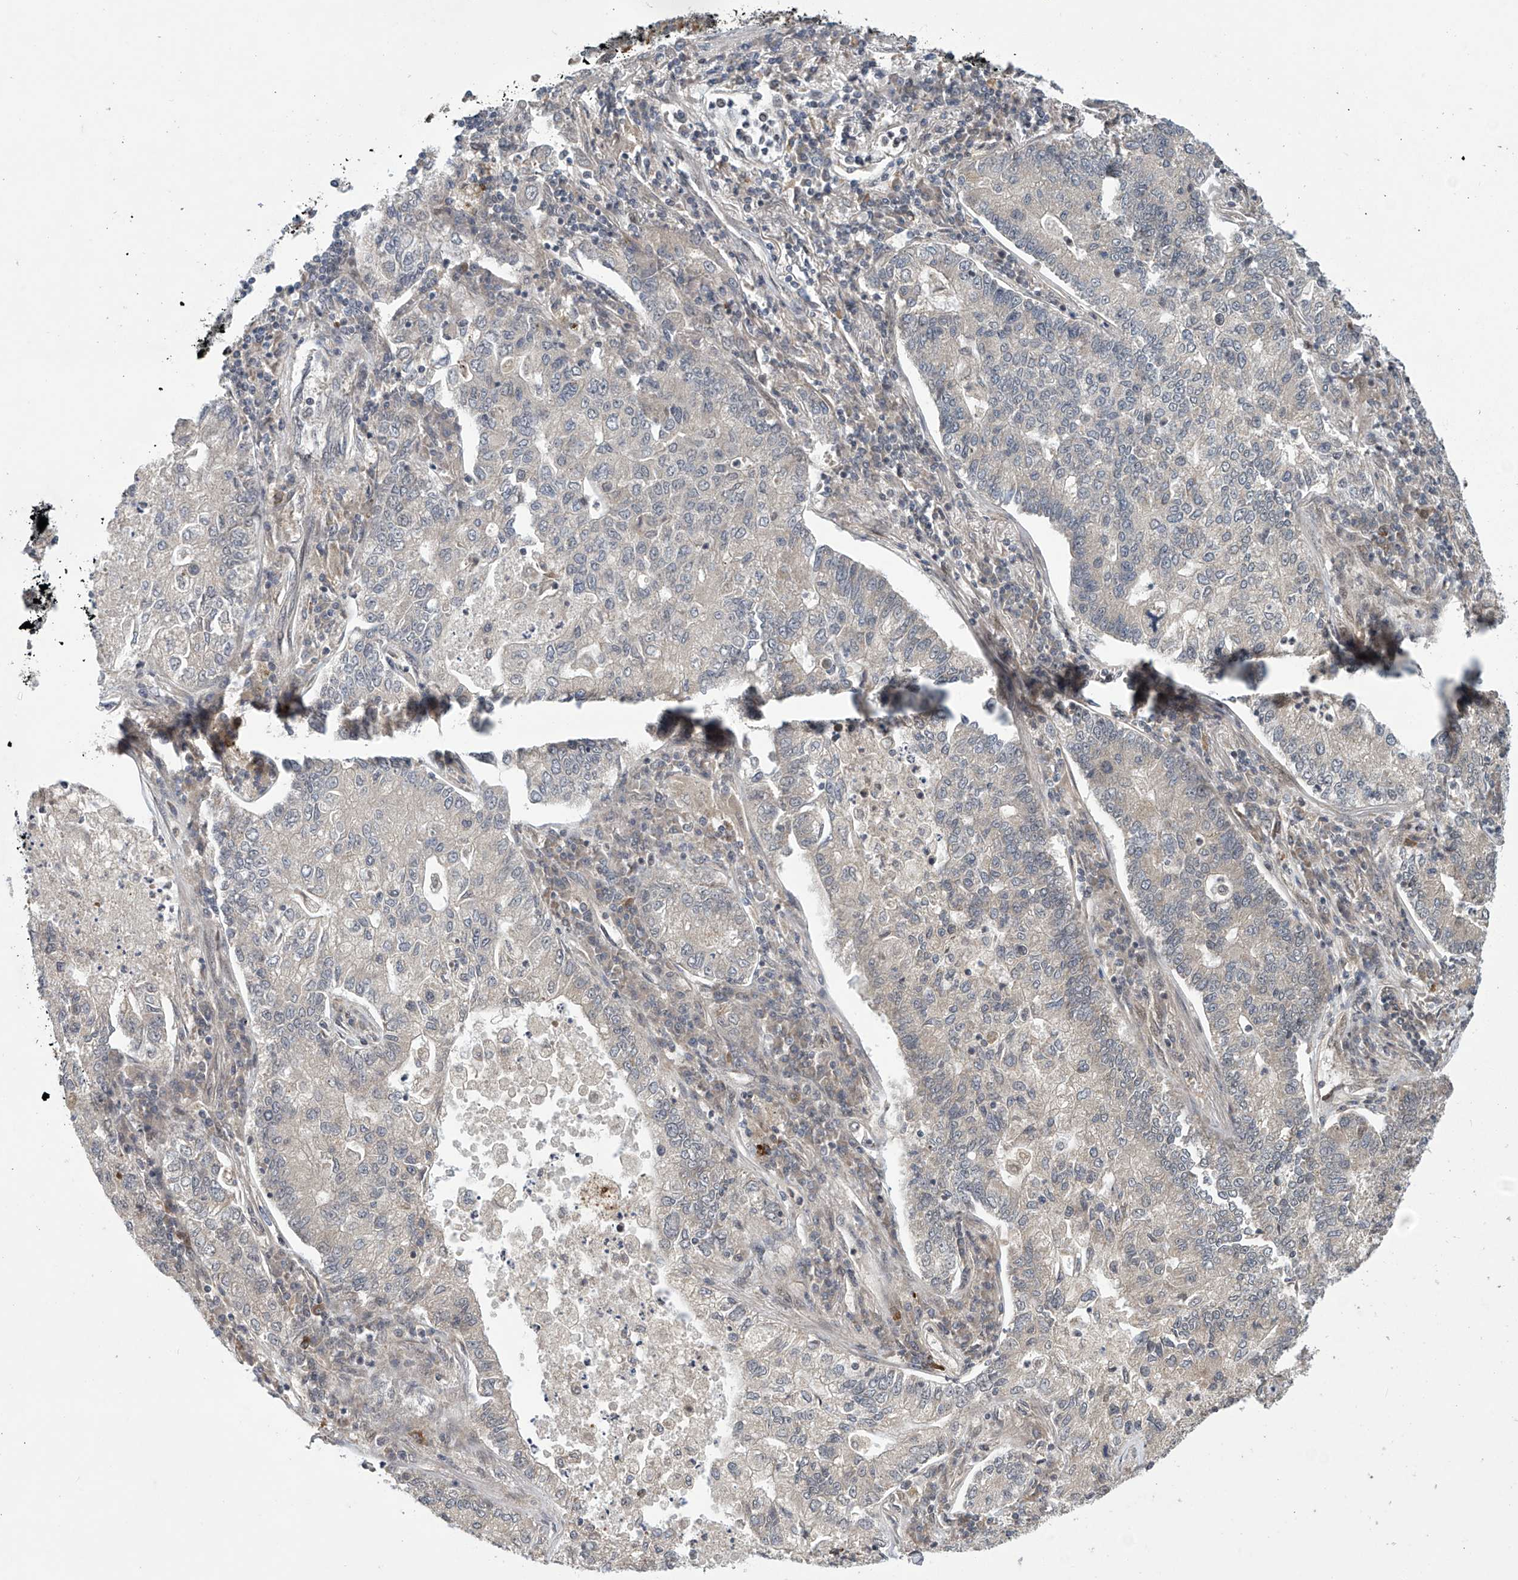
{"staining": {"intensity": "negative", "quantity": "none", "location": "none"}, "tissue": "lung cancer", "cell_type": "Tumor cells", "image_type": "cancer", "snomed": [{"axis": "morphology", "description": "Adenocarcinoma, NOS"}, {"axis": "topography", "description": "Lung"}], "caption": "Immunohistochemical staining of adenocarcinoma (lung) demonstrates no significant staining in tumor cells.", "gene": "ABHD13", "patient": {"sex": "male", "age": 49}}